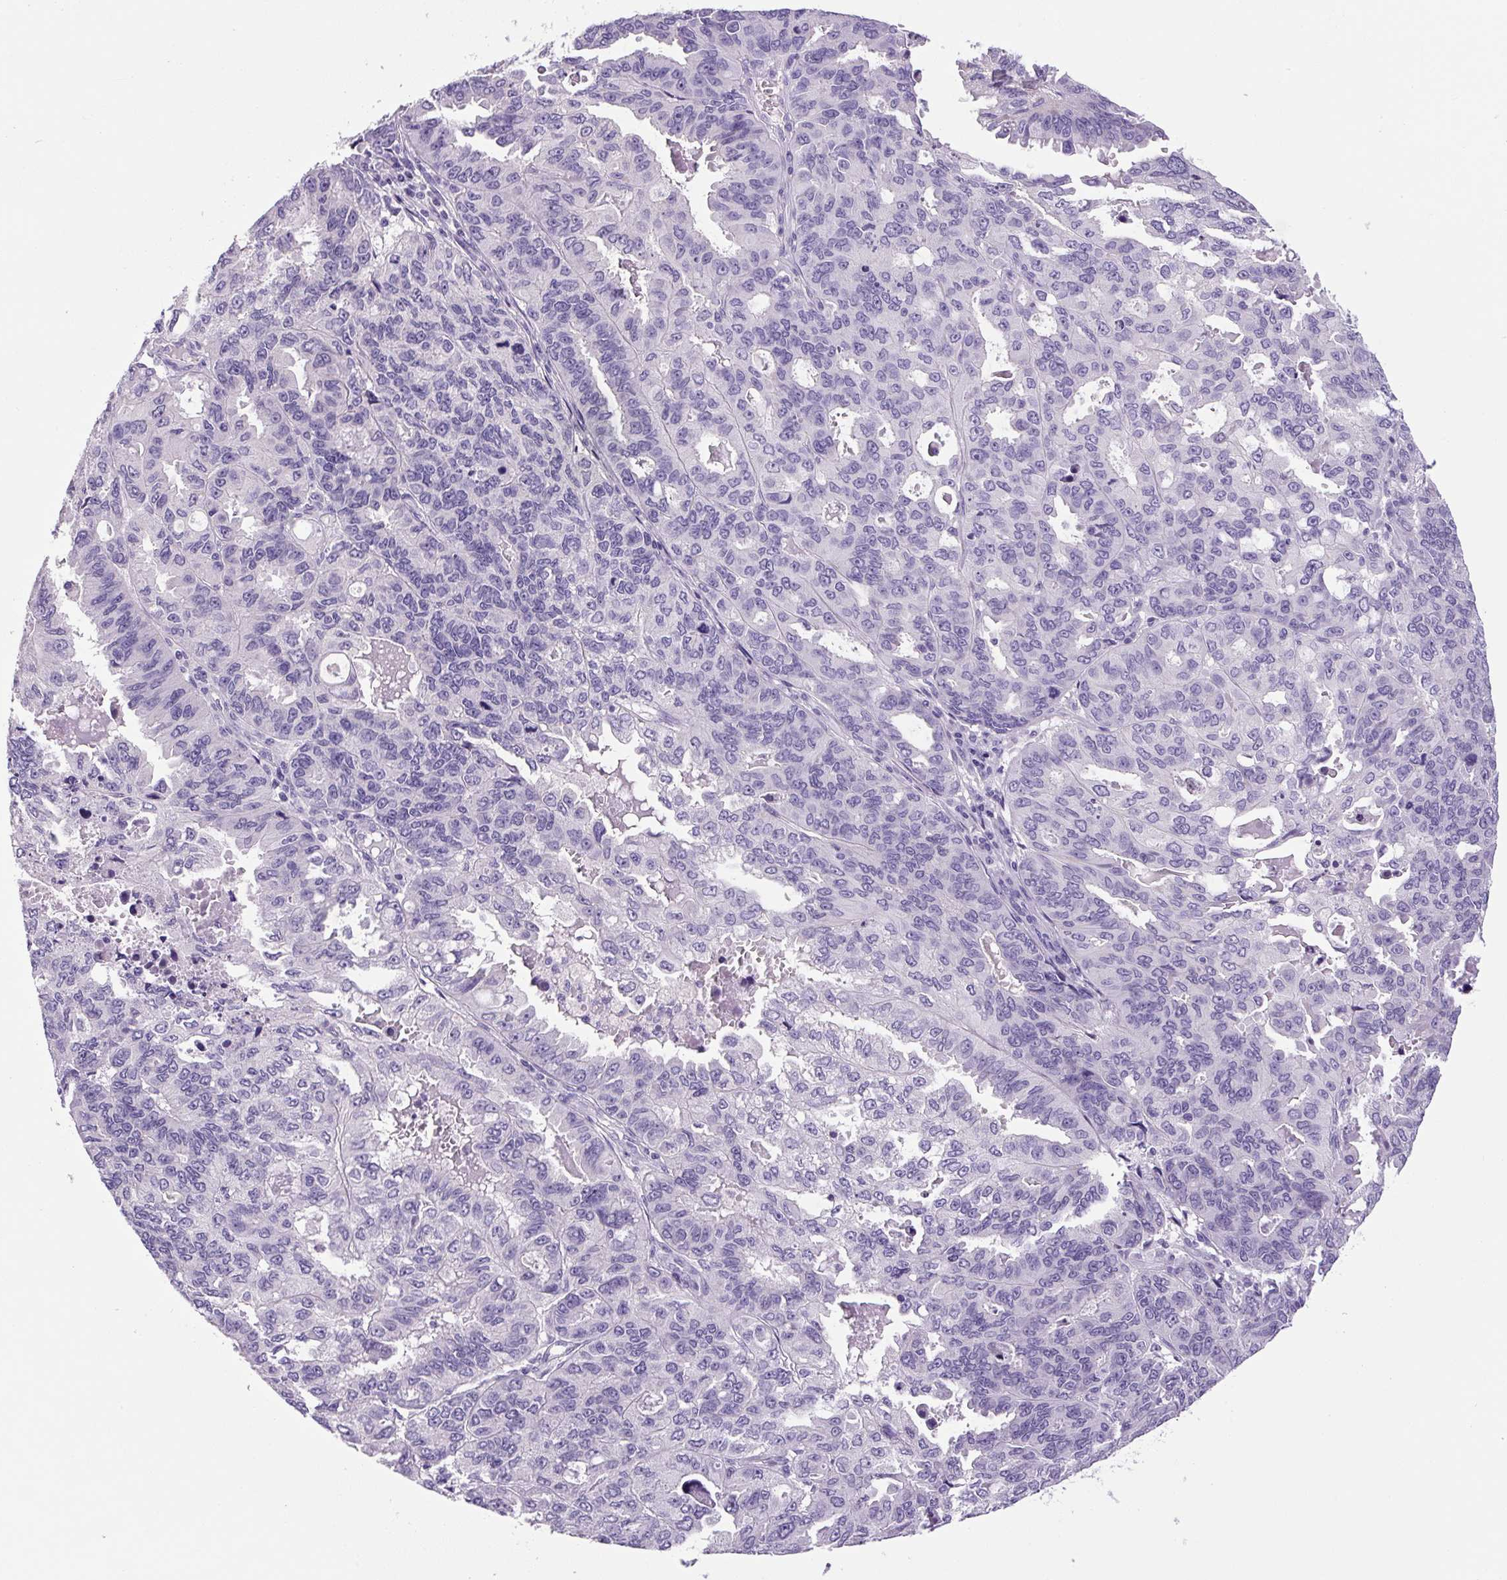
{"staining": {"intensity": "negative", "quantity": "none", "location": "none"}, "tissue": "endometrial cancer", "cell_type": "Tumor cells", "image_type": "cancer", "snomed": [{"axis": "morphology", "description": "Adenocarcinoma, NOS"}, {"axis": "topography", "description": "Uterus"}], "caption": "IHC micrograph of endometrial adenocarcinoma stained for a protein (brown), which reveals no expression in tumor cells.", "gene": "CHGA", "patient": {"sex": "female", "age": 79}}